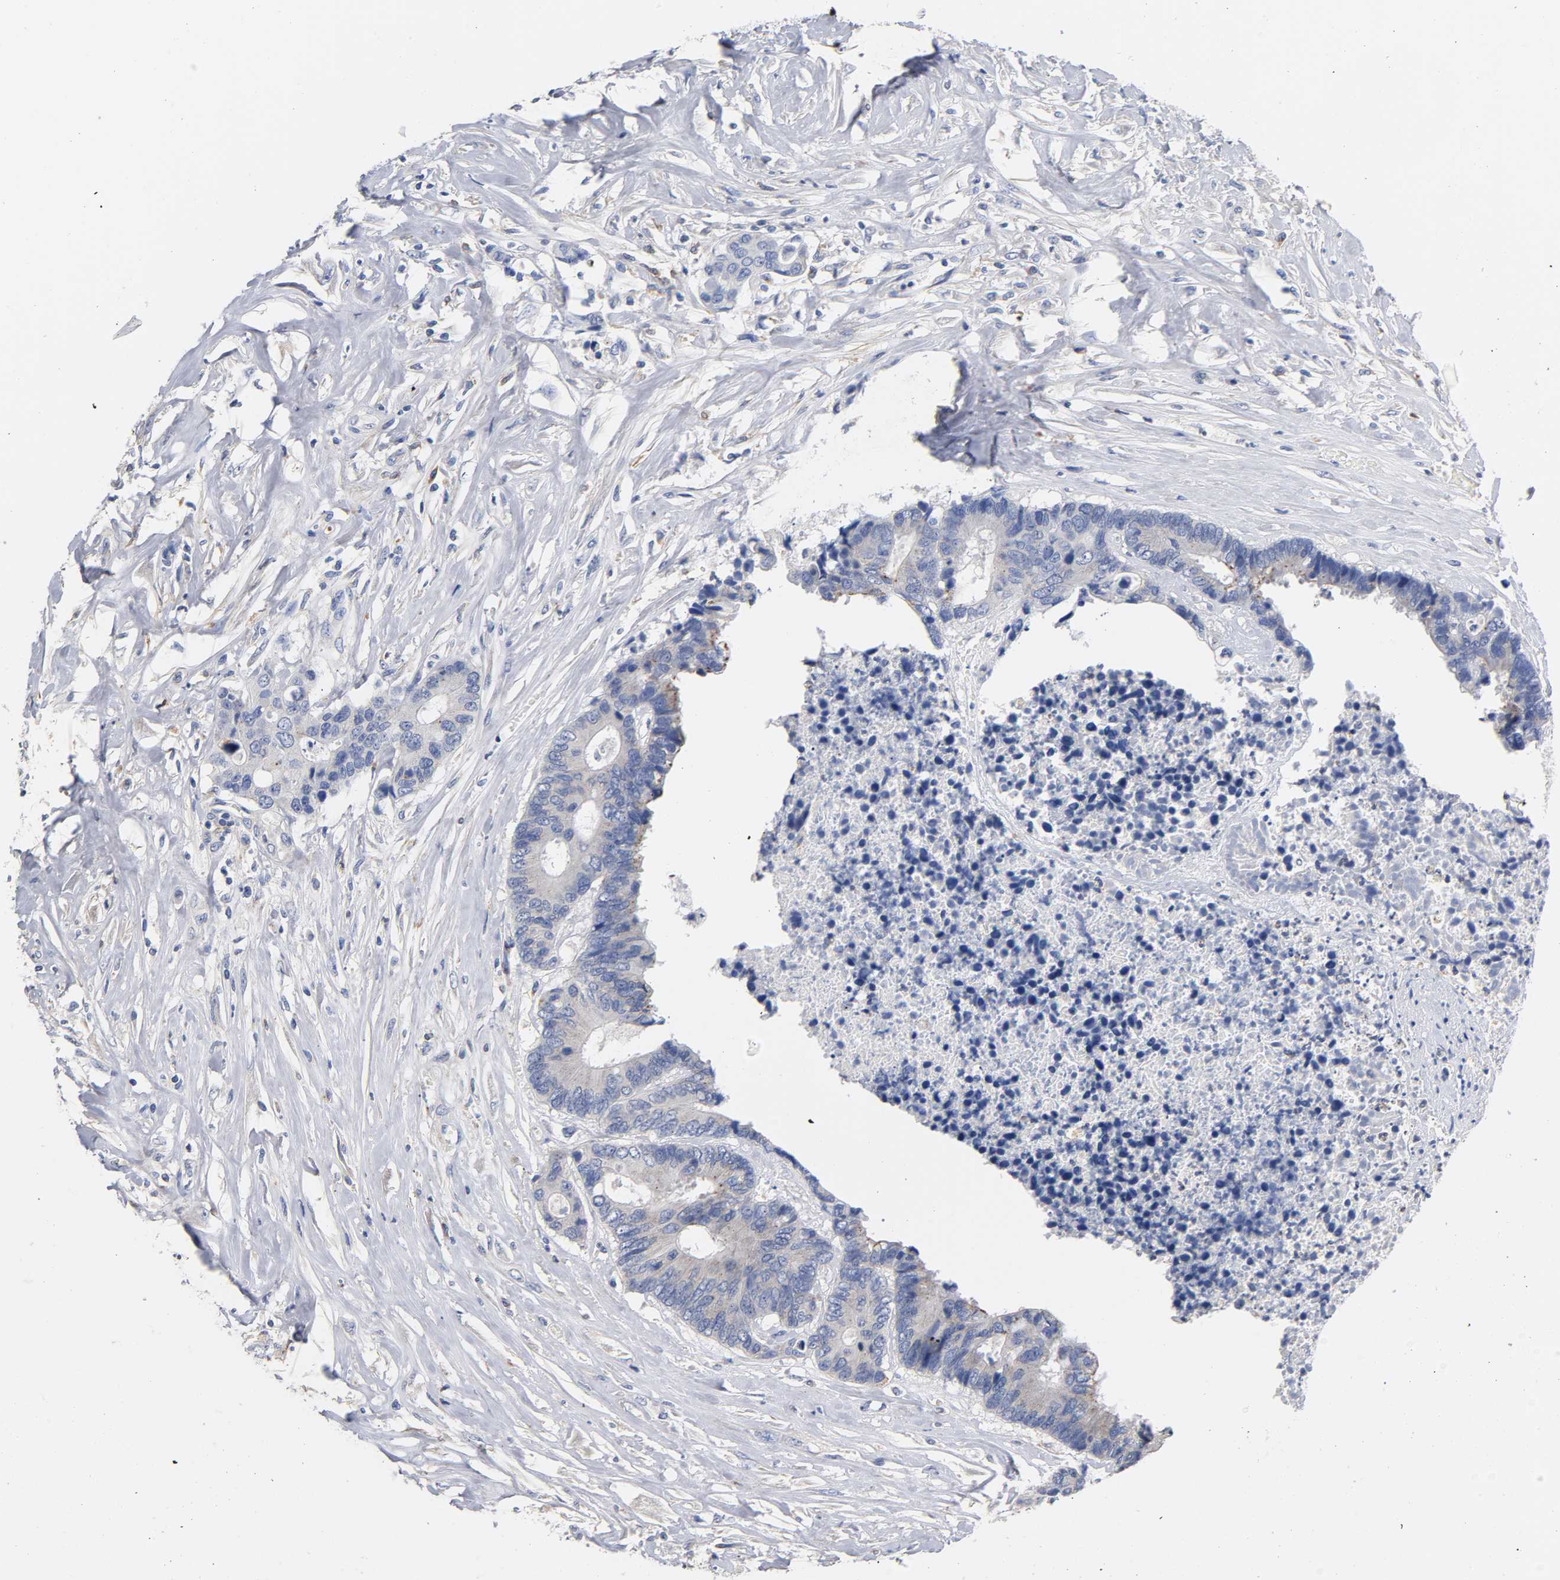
{"staining": {"intensity": "negative", "quantity": "none", "location": "none"}, "tissue": "colorectal cancer", "cell_type": "Tumor cells", "image_type": "cancer", "snomed": [{"axis": "morphology", "description": "Adenocarcinoma, NOS"}, {"axis": "topography", "description": "Rectum"}], "caption": "IHC of human colorectal cancer demonstrates no positivity in tumor cells.", "gene": "SEMA5A", "patient": {"sex": "male", "age": 55}}